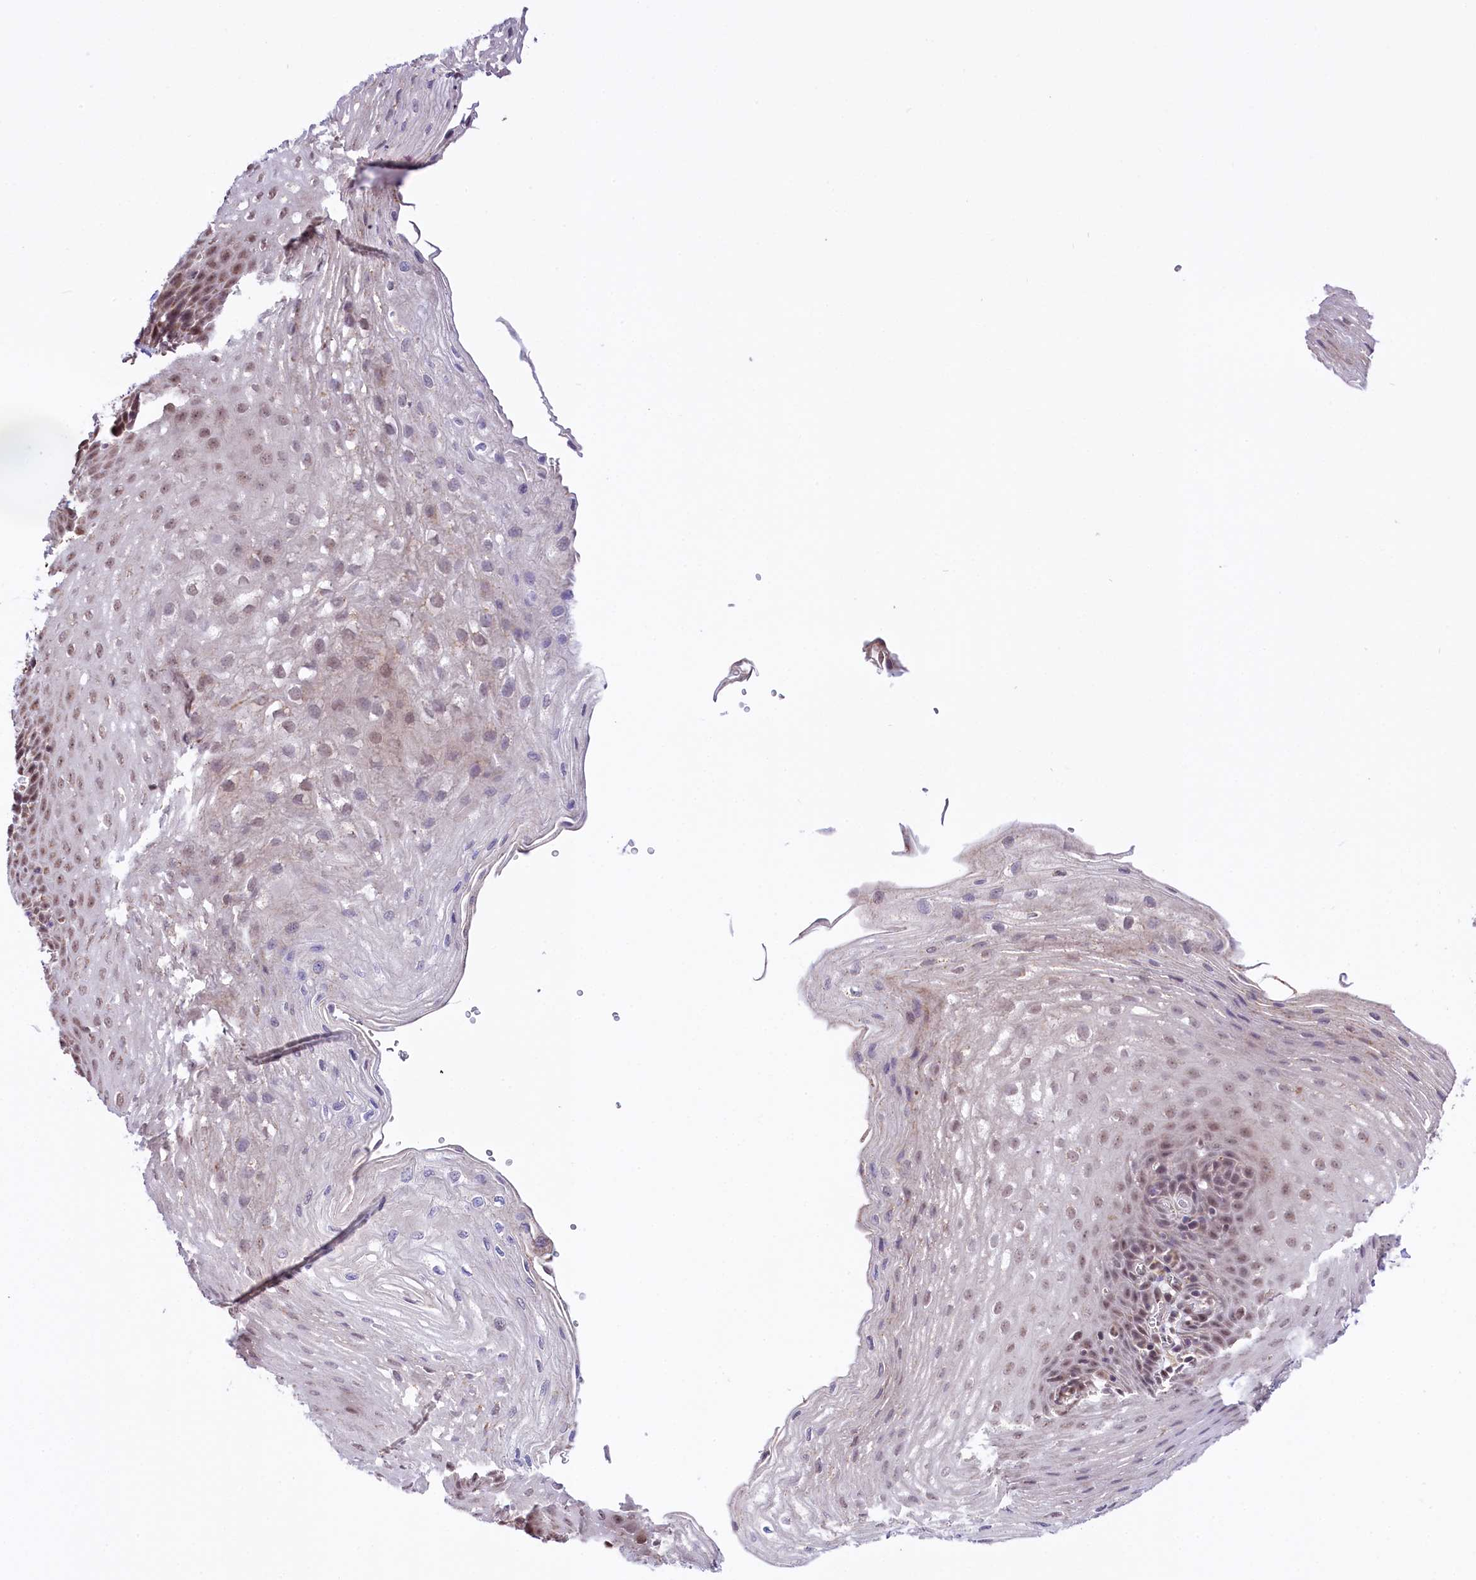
{"staining": {"intensity": "weak", "quantity": "25%-75%", "location": "nuclear"}, "tissue": "esophagus", "cell_type": "Squamous epithelial cells", "image_type": "normal", "snomed": [{"axis": "morphology", "description": "Normal tissue, NOS"}, {"axis": "topography", "description": "Esophagus"}], "caption": "Immunohistochemistry micrograph of normal esophagus: human esophagus stained using immunohistochemistry (IHC) exhibits low levels of weak protein expression localized specifically in the nuclear of squamous epithelial cells, appearing as a nuclear brown color.", "gene": "MRPL54", "patient": {"sex": "female", "age": 66}}